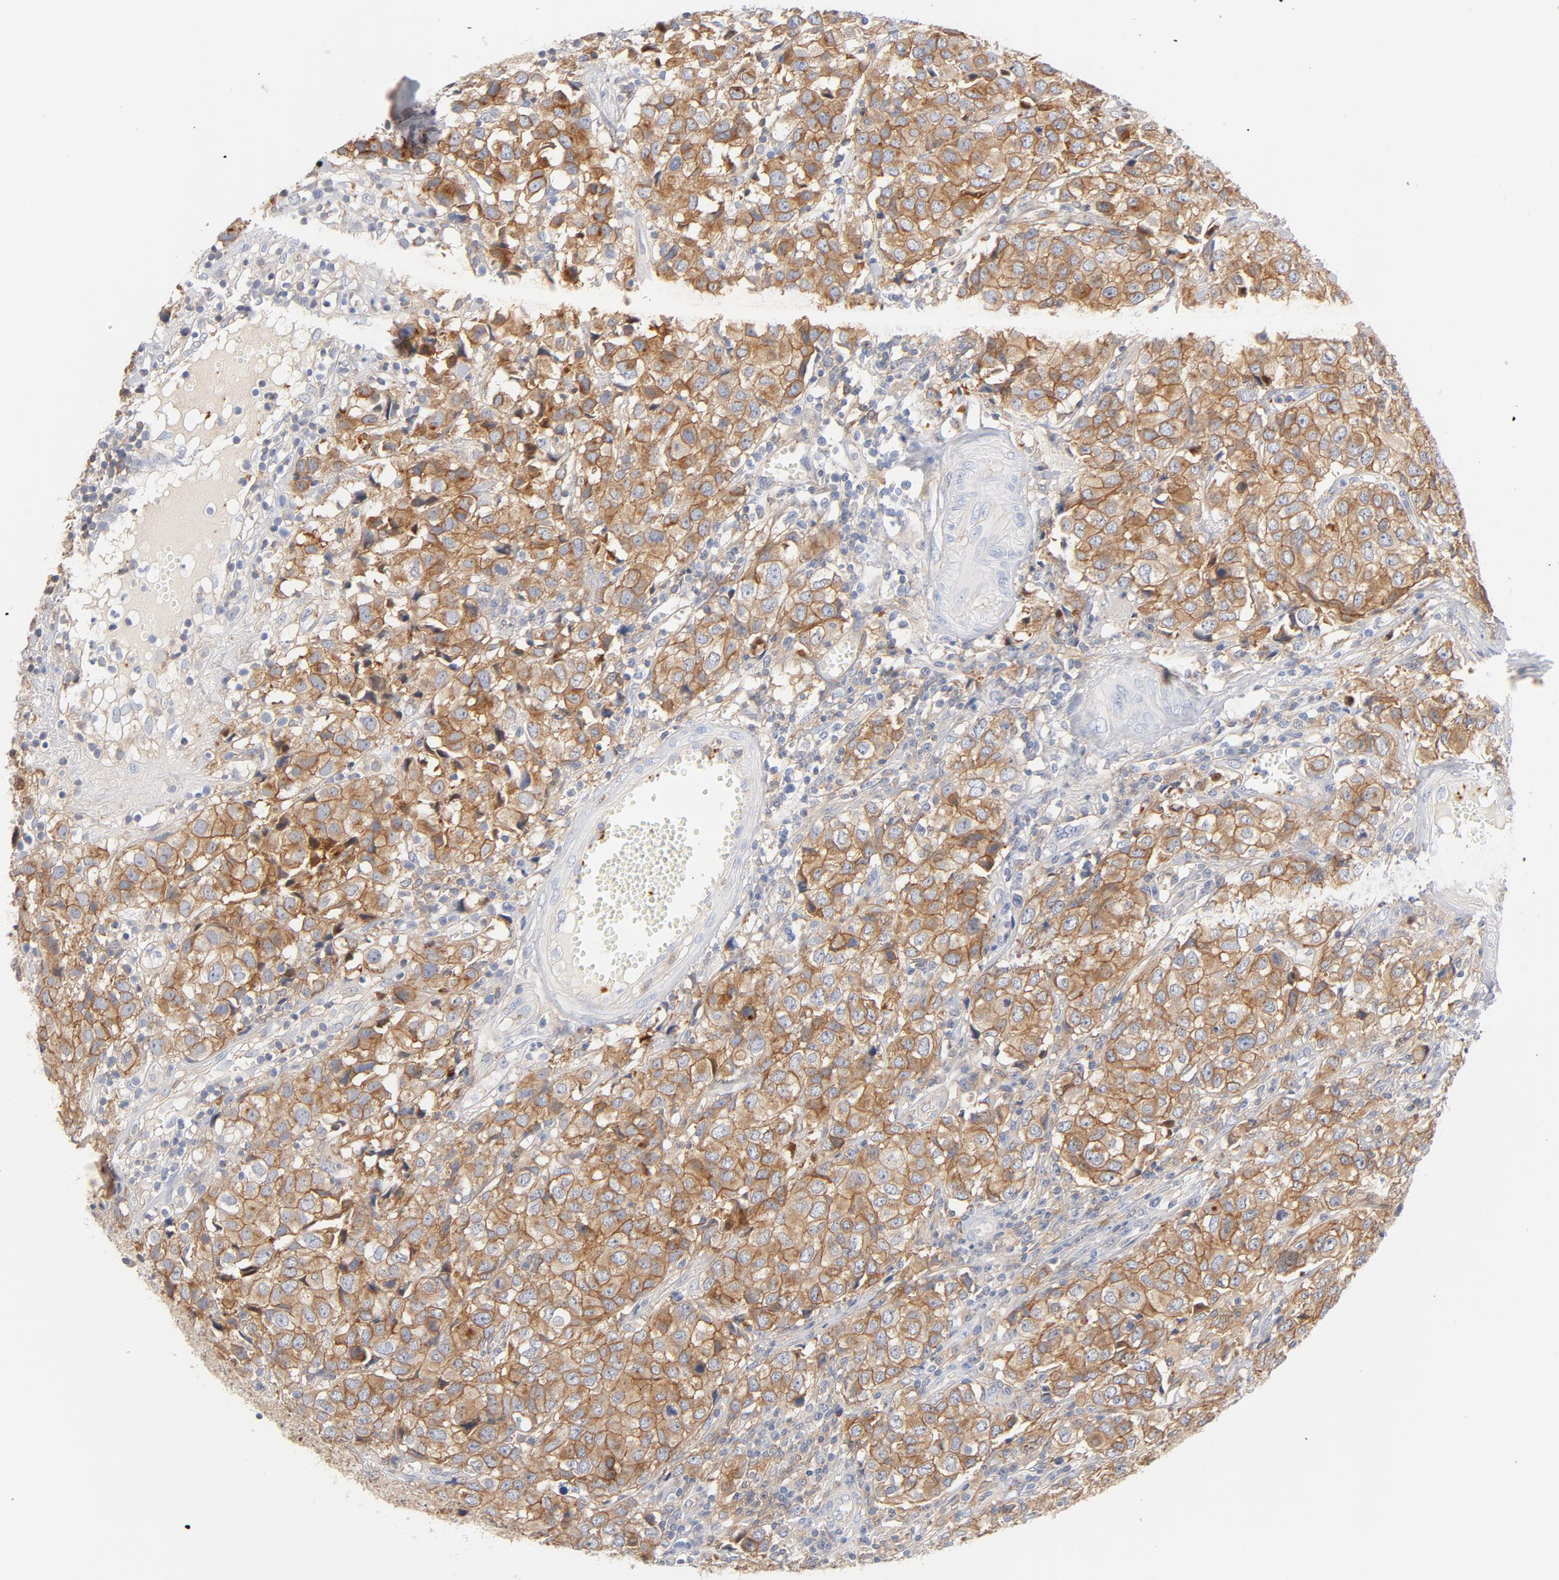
{"staining": {"intensity": "moderate", "quantity": ">75%", "location": "cytoplasmic/membranous"}, "tissue": "urothelial cancer", "cell_type": "Tumor cells", "image_type": "cancer", "snomed": [{"axis": "morphology", "description": "Urothelial carcinoma, High grade"}, {"axis": "topography", "description": "Urinary bladder"}], "caption": "The immunohistochemical stain shows moderate cytoplasmic/membranous staining in tumor cells of urothelial cancer tissue. (DAB = brown stain, brightfield microscopy at high magnification).", "gene": "SRC", "patient": {"sex": "female", "age": 75}}